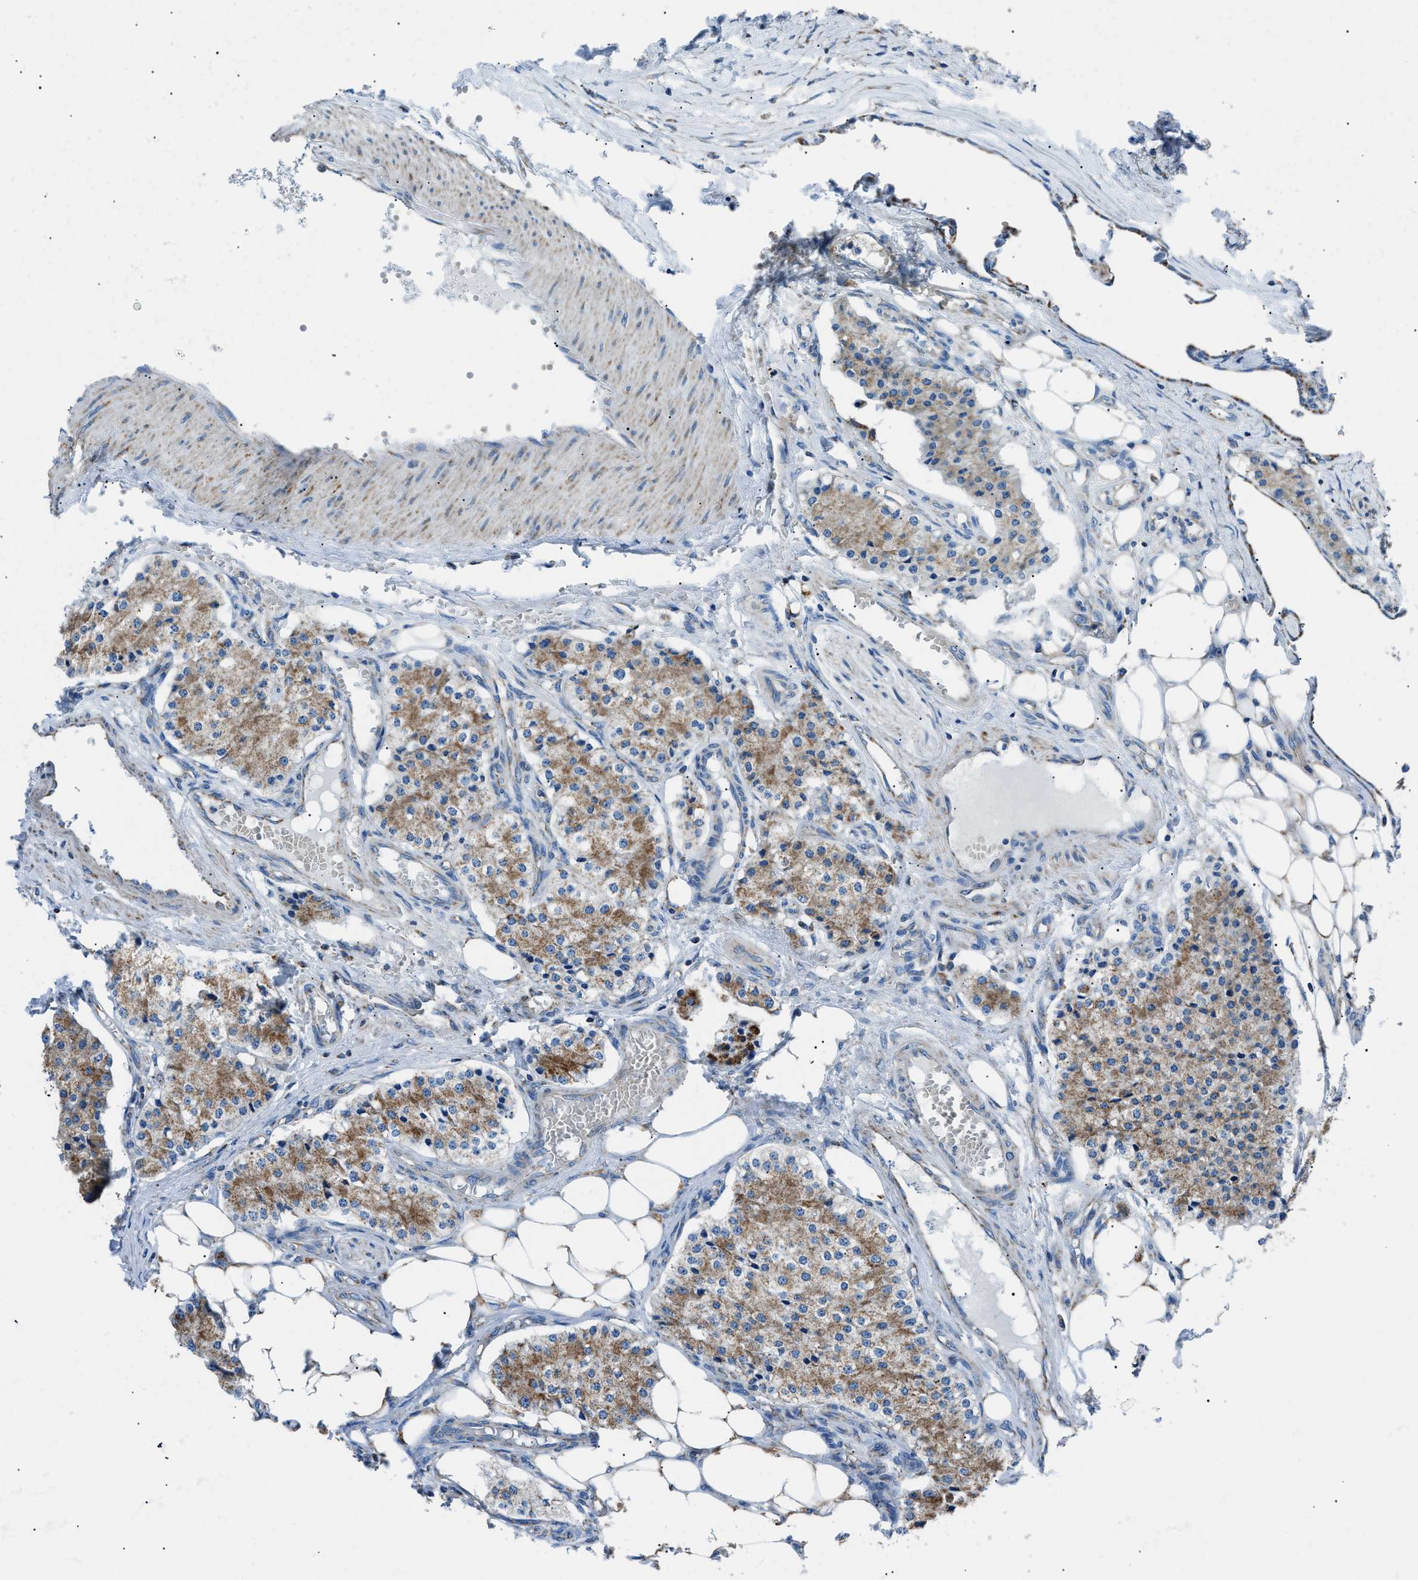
{"staining": {"intensity": "moderate", "quantity": ">75%", "location": "cytoplasmic/membranous"}, "tissue": "carcinoid", "cell_type": "Tumor cells", "image_type": "cancer", "snomed": [{"axis": "morphology", "description": "Carcinoid, malignant, NOS"}, {"axis": "topography", "description": "Colon"}], "caption": "IHC image of neoplastic tissue: malignant carcinoid stained using immunohistochemistry shows medium levels of moderate protein expression localized specifically in the cytoplasmic/membranous of tumor cells, appearing as a cytoplasmic/membranous brown color.", "gene": "PHB2", "patient": {"sex": "female", "age": 52}}